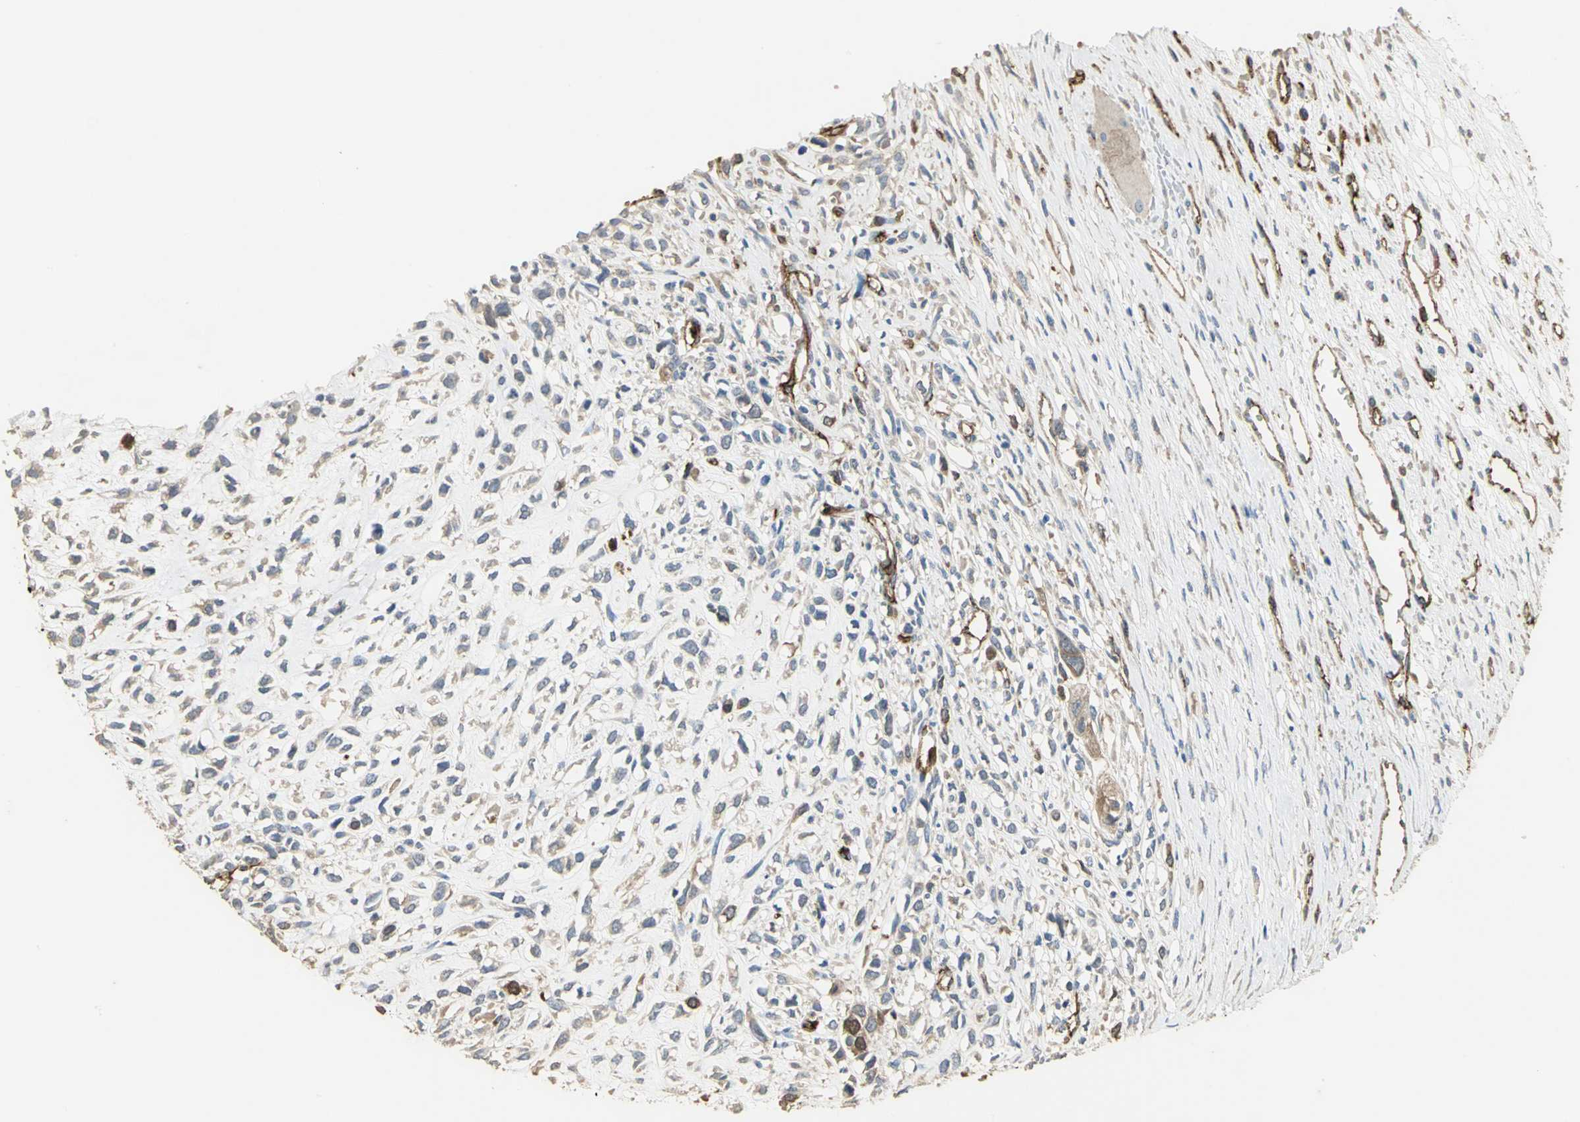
{"staining": {"intensity": "moderate", "quantity": "<25%", "location": "cytoplasmic/membranous"}, "tissue": "head and neck cancer", "cell_type": "Tumor cells", "image_type": "cancer", "snomed": [{"axis": "morphology", "description": "Necrosis, NOS"}, {"axis": "morphology", "description": "Neoplasm, malignant, NOS"}, {"axis": "topography", "description": "Salivary gland"}, {"axis": "topography", "description": "Head-Neck"}], "caption": "DAB (3,3'-diaminobenzidine) immunohistochemical staining of human head and neck malignant neoplasm demonstrates moderate cytoplasmic/membranous protein staining in approximately <25% of tumor cells.", "gene": "DLGAP5", "patient": {"sex": "male", "age": 43}}